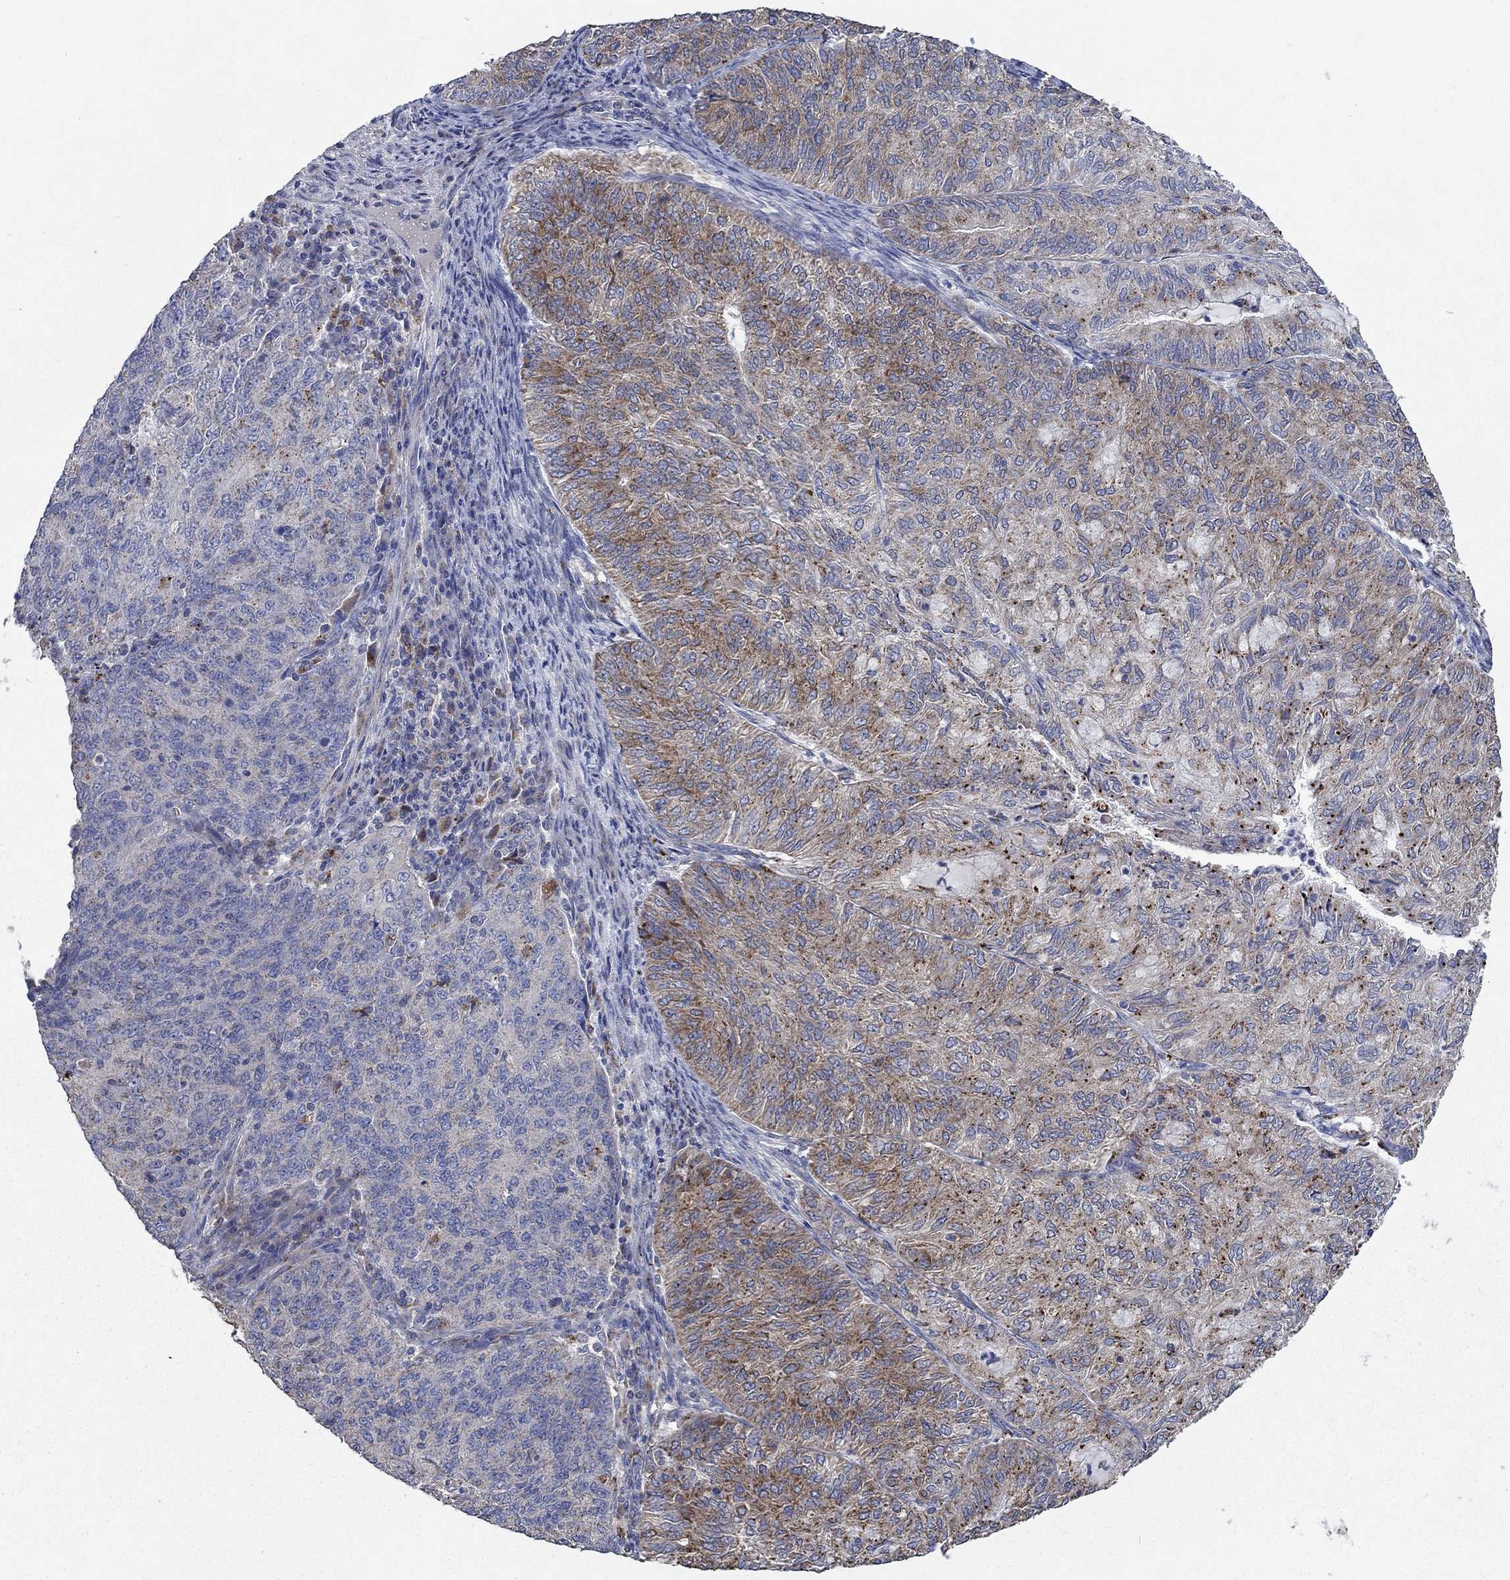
{"staining": {"intensity": "moderate", "quantity": "25%-75%", "location": "cytoplasmic/membranous"}, "tissue": "endometrial cancer", "cell_type": "Tumor cells", "image_type": "cancer", "snomed": [{"axis": "morphology", "description": "Adenocarcinoma, NOS"}, {"axis": "topography", "description": "Endometrium"}], "caption": "This photomicrograph shows IHC staining of adenocarcinoma (endometrial), with medium moderate cytoplasmic/membranous positivity in approximately 25%-75% of tumor cells.", "gene": "UGT8", "patient": {"sex": "female", "age": 82}}